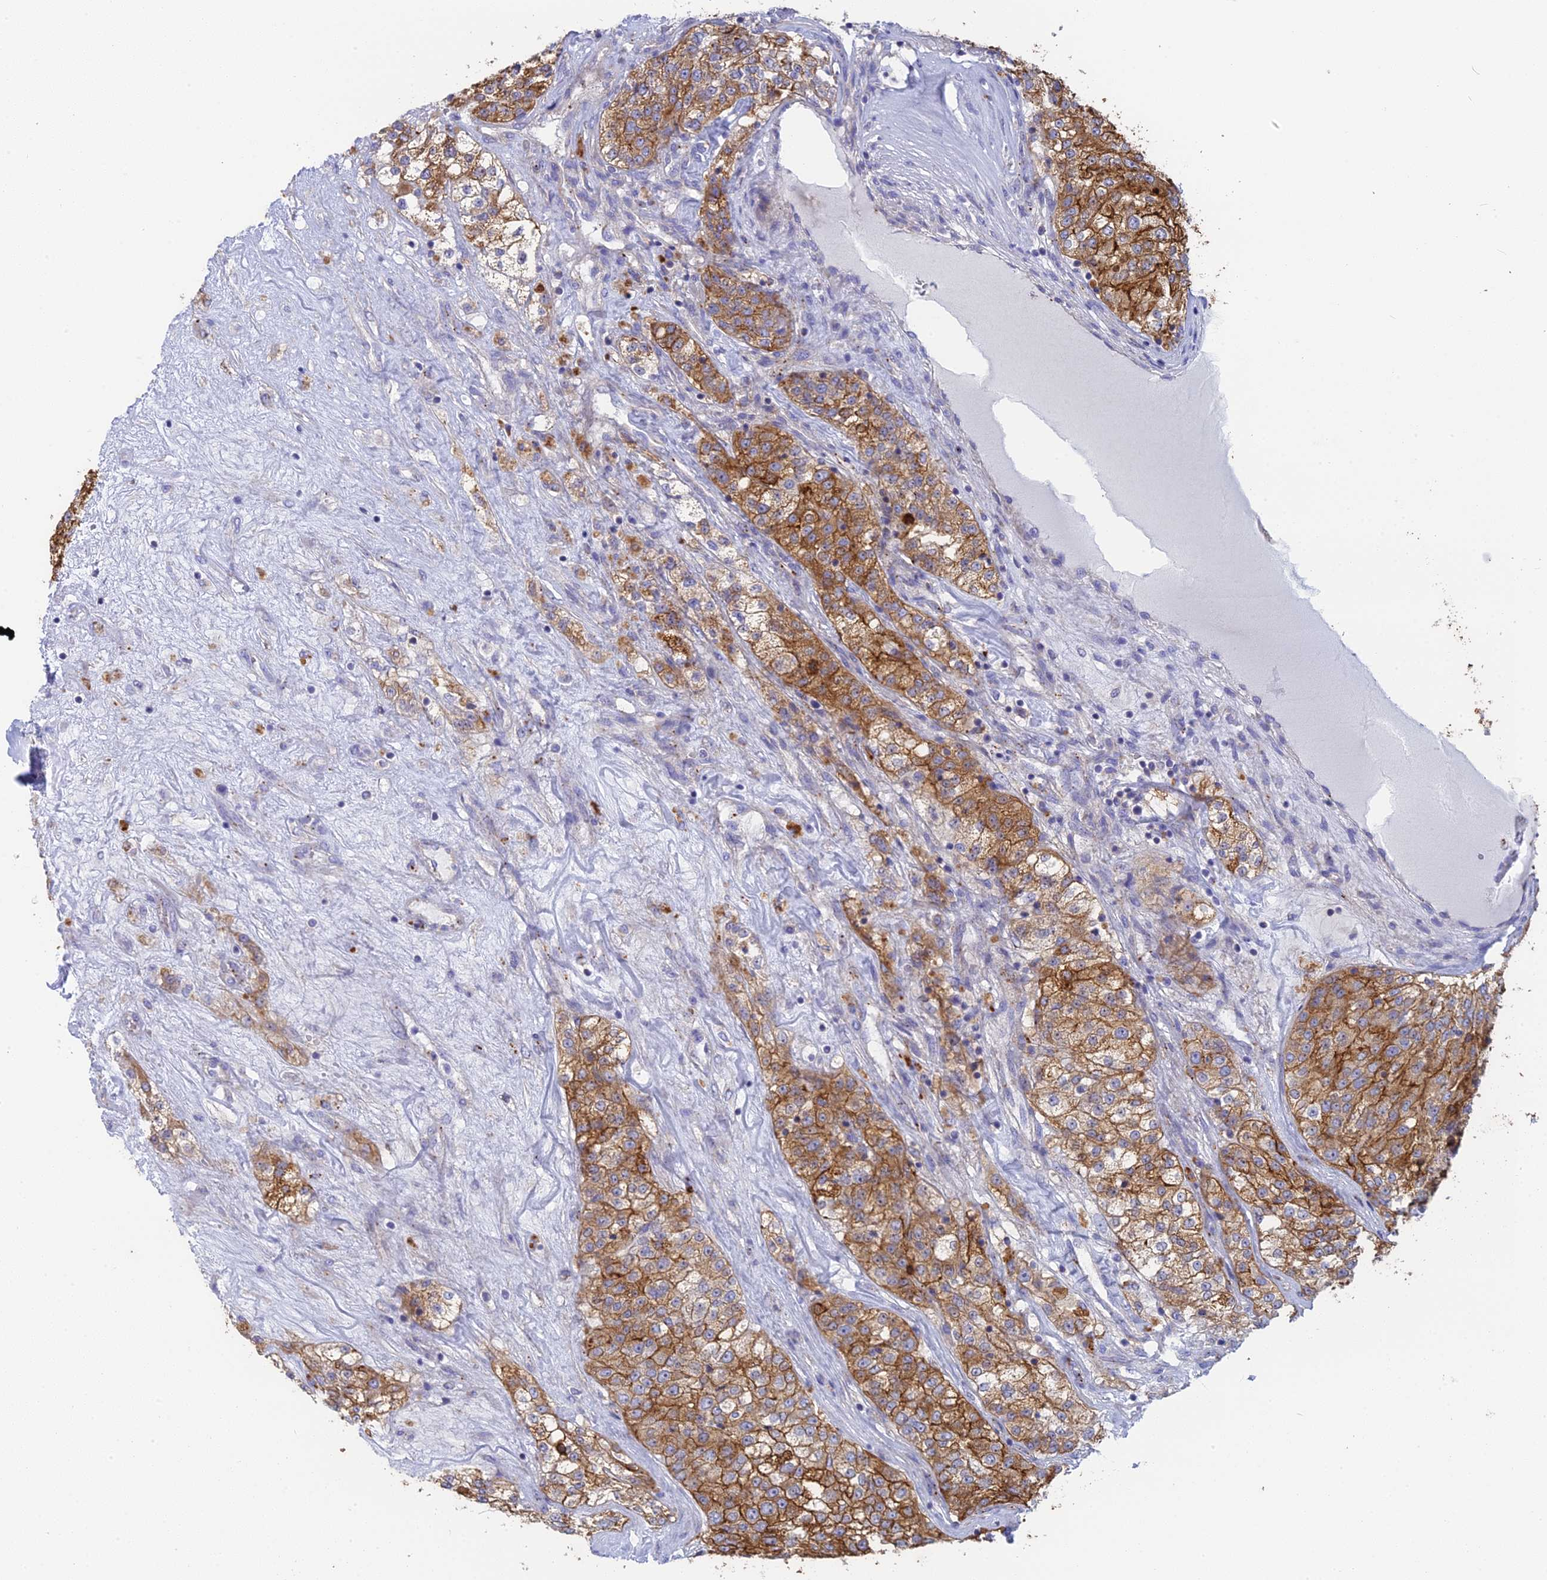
{"staining": {"intensity": "strong", "quantity": ">75%", "location": "cytoplasmic/membranous"}, "tissue": "renal cancer", "cell_type": "Tumor cells", "image_type": "cancer", "snomed": [{"axis": "morphology", "description": "Adenocarcinoma, NOS"}, {"axis": "topography", "description": "Kidney"}], "caption": "DAB immunohistochemical staining of human renal cancer (adenocarcinoma) displays strong cytoplasmic/membranous protein staining in about >75% of tumor cells. The protein is stained brown, and the nuclei are stained in blue (DAB (3,3'-diaminobenzidine) IHC with brightfield microscopy, high magnification).", "gene": "WDR6", "patient": {"sex": "female", "age": 63}}